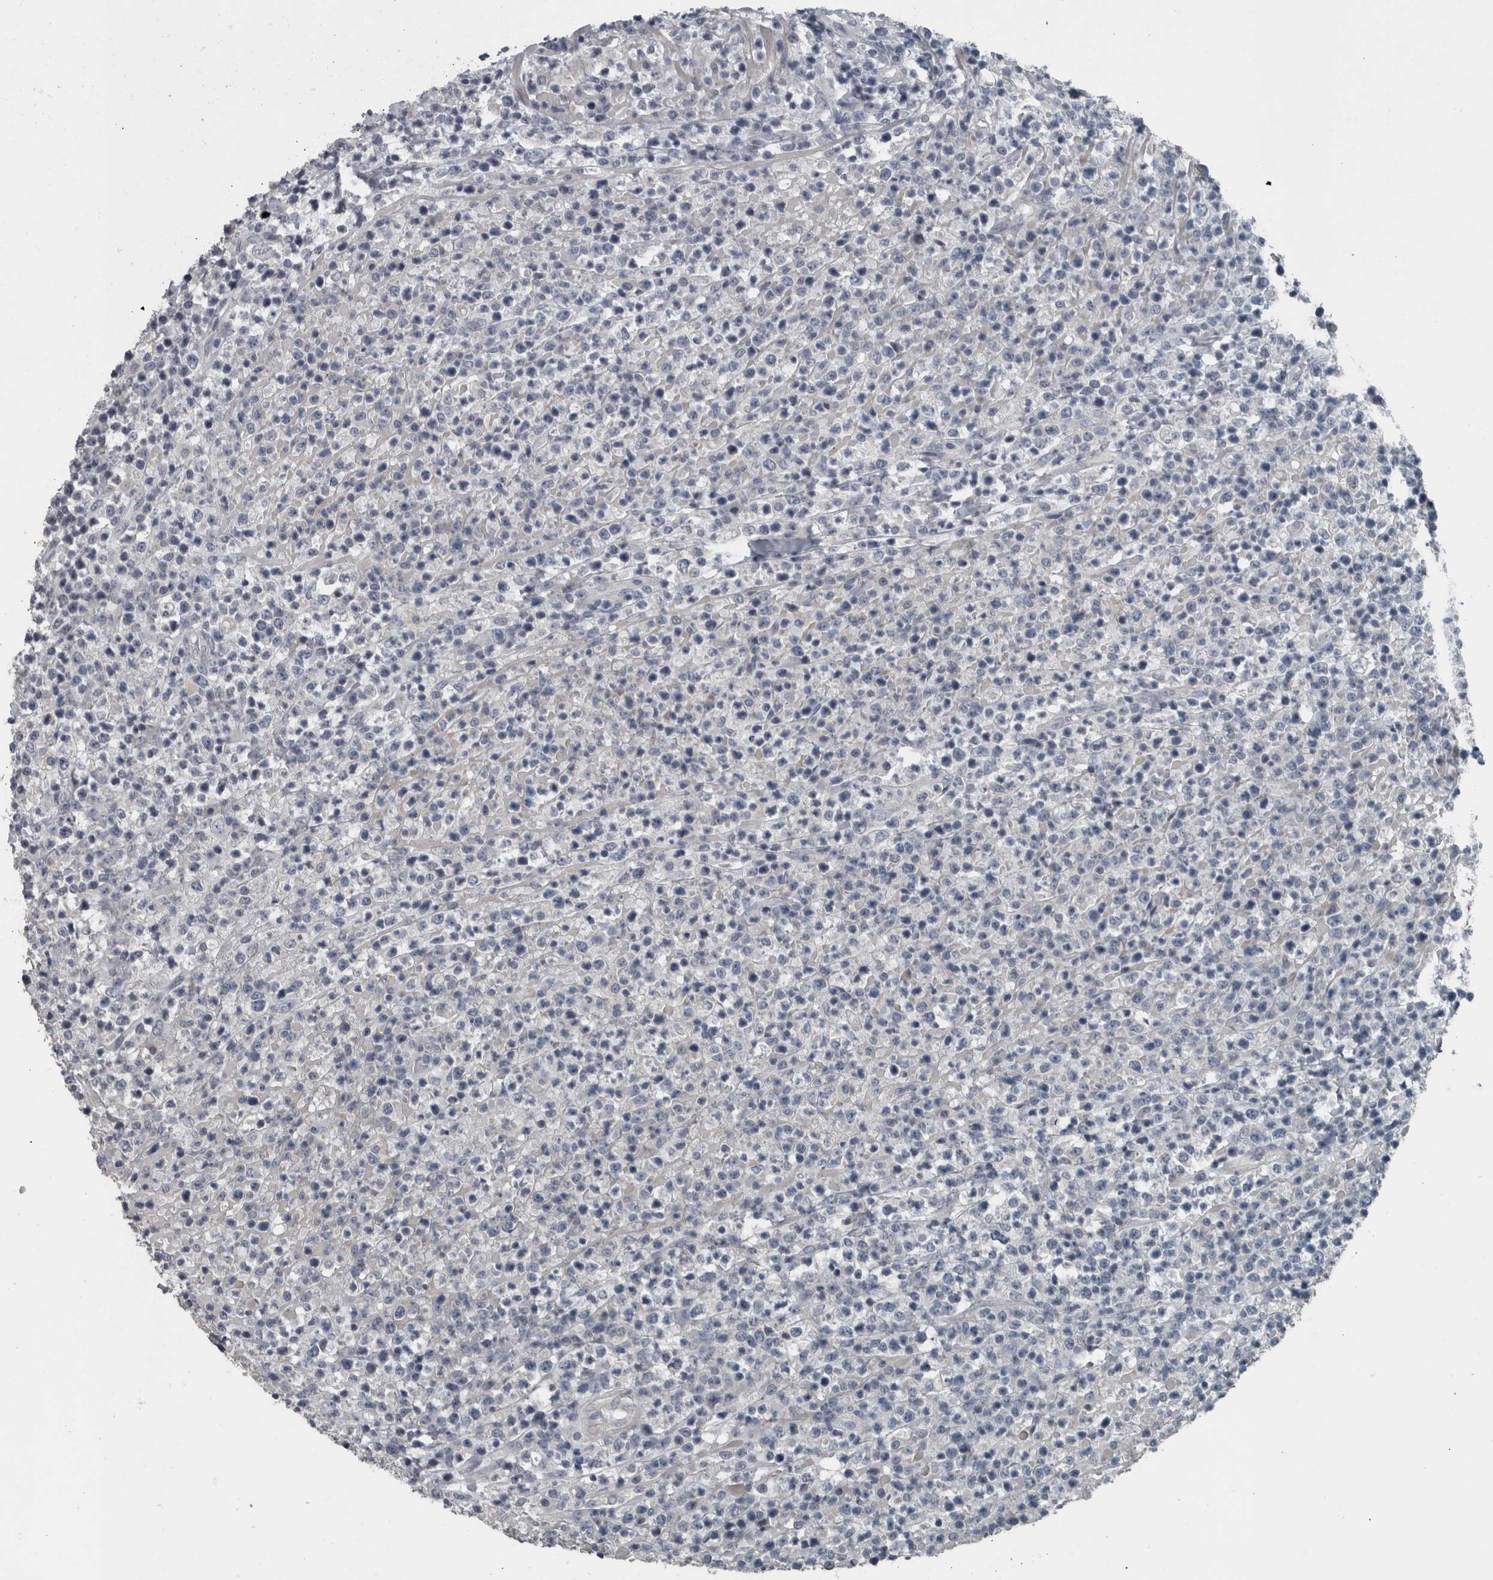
{"staining": {"intensity": "negative", "quantity": "none", "location": "none"}, "tissue": "lymphoma", "cell_type": "Tumor cells", "image_type": "cancer", "snomed": [{"axis": "morphology", "description": "Malignant lymphoma, non-Hodgkin's type, High grade"}, {"axis": "topography", "description": "Colon"}], "caption": "Tumor cells are negative for brown protein staining in malignant lymphoma, non-Hodgkin's type (high-grade).", "gene": "KRT20", "patient": {"sex": "female", "age": 53}}